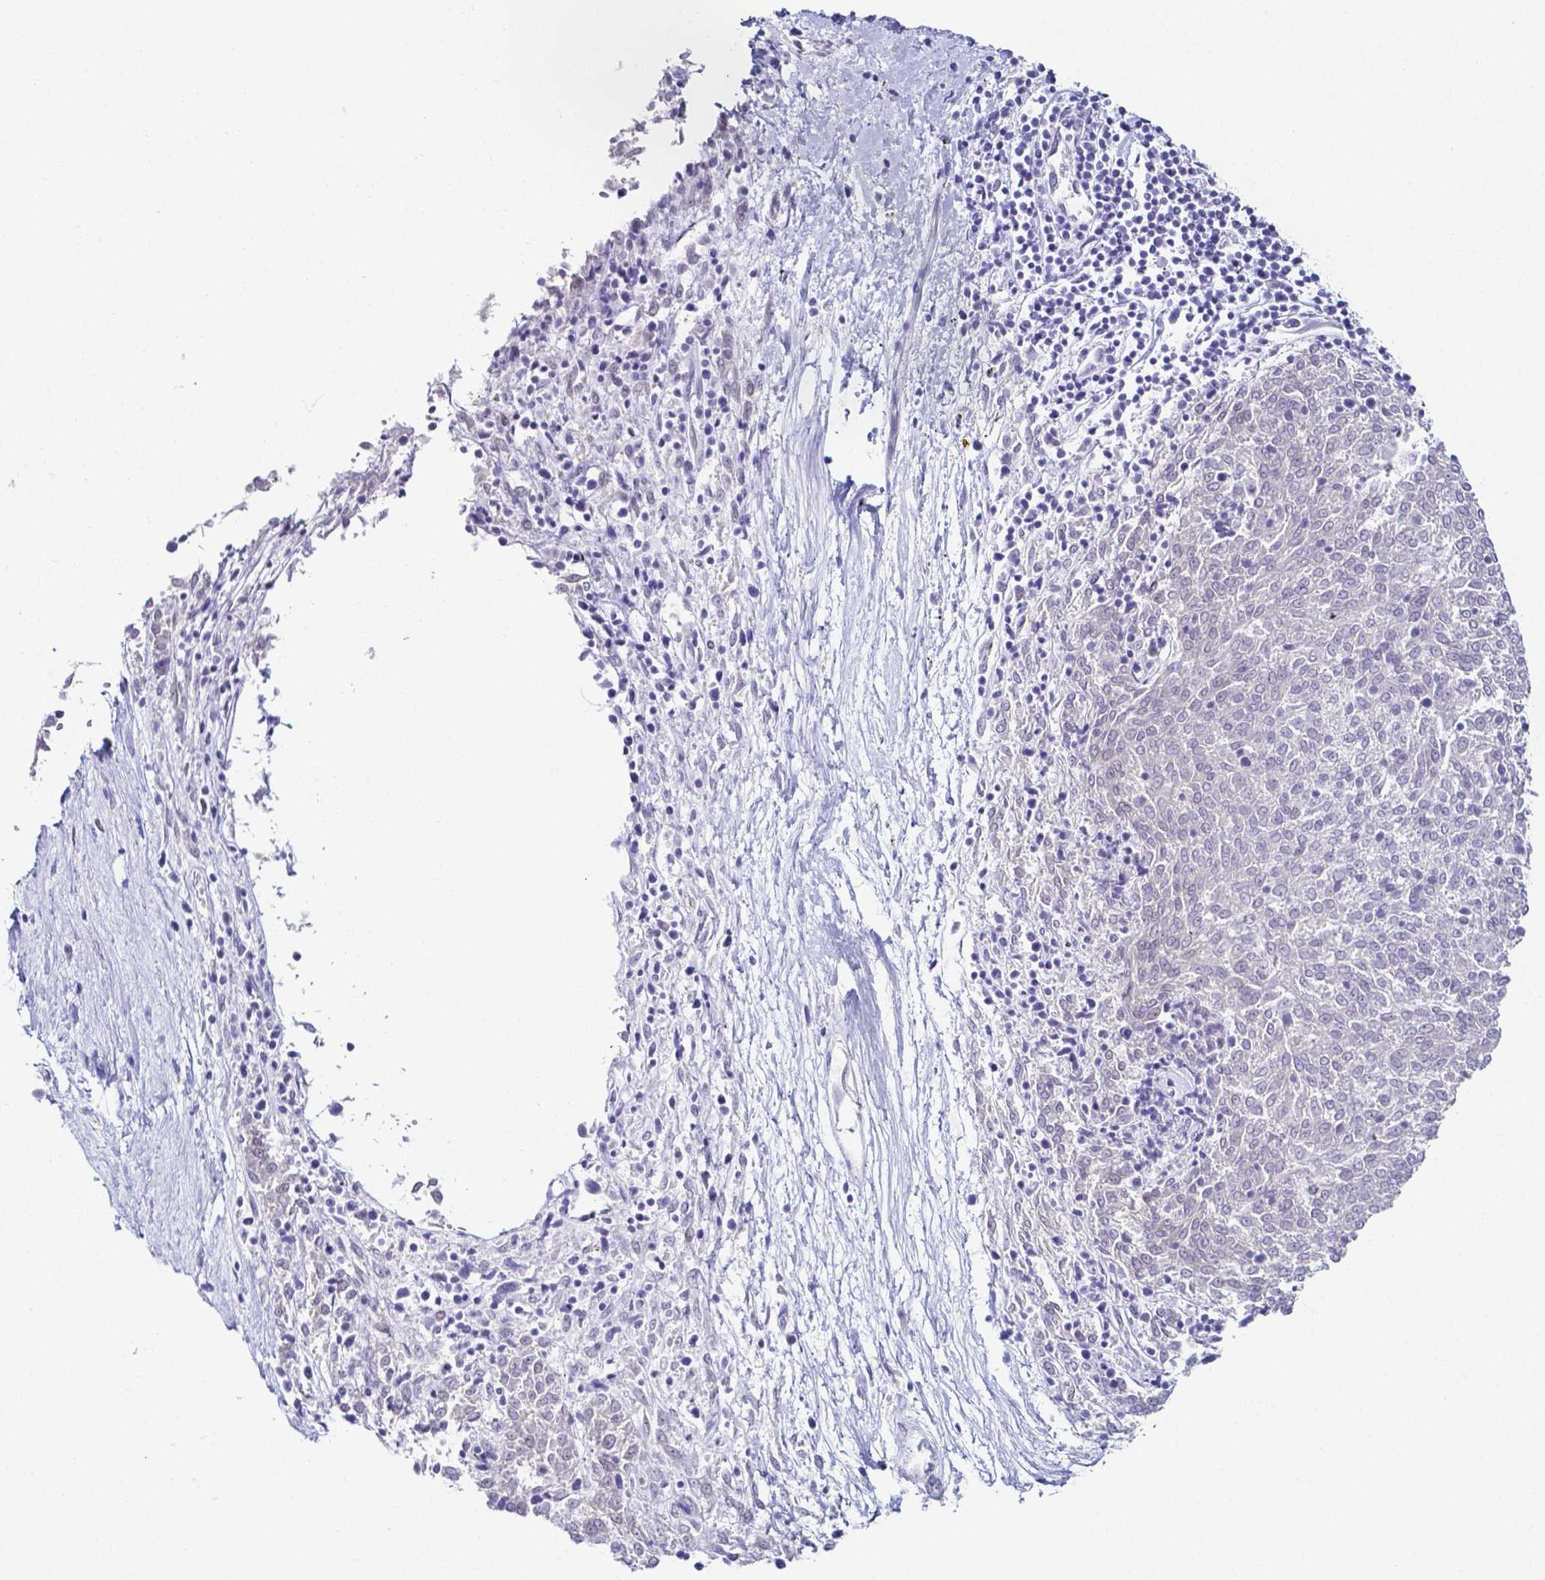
{"staining": {"intensity": "negative", "quantity": "none", "location": "none"}, "tissue": "melanoma", "cell_type": "Tumor cells", "image_type": "cancer", "snomed": [{"axis": "morphology", "description": "Malignant melanoma, NOS"}, {"axis": "topography", "description": "Skin"}], "caption": "Tumor cells show no significant protein expression in melanoma.", "gene": "FAM83G", "patient": {"sex": "female", "age": 72}}